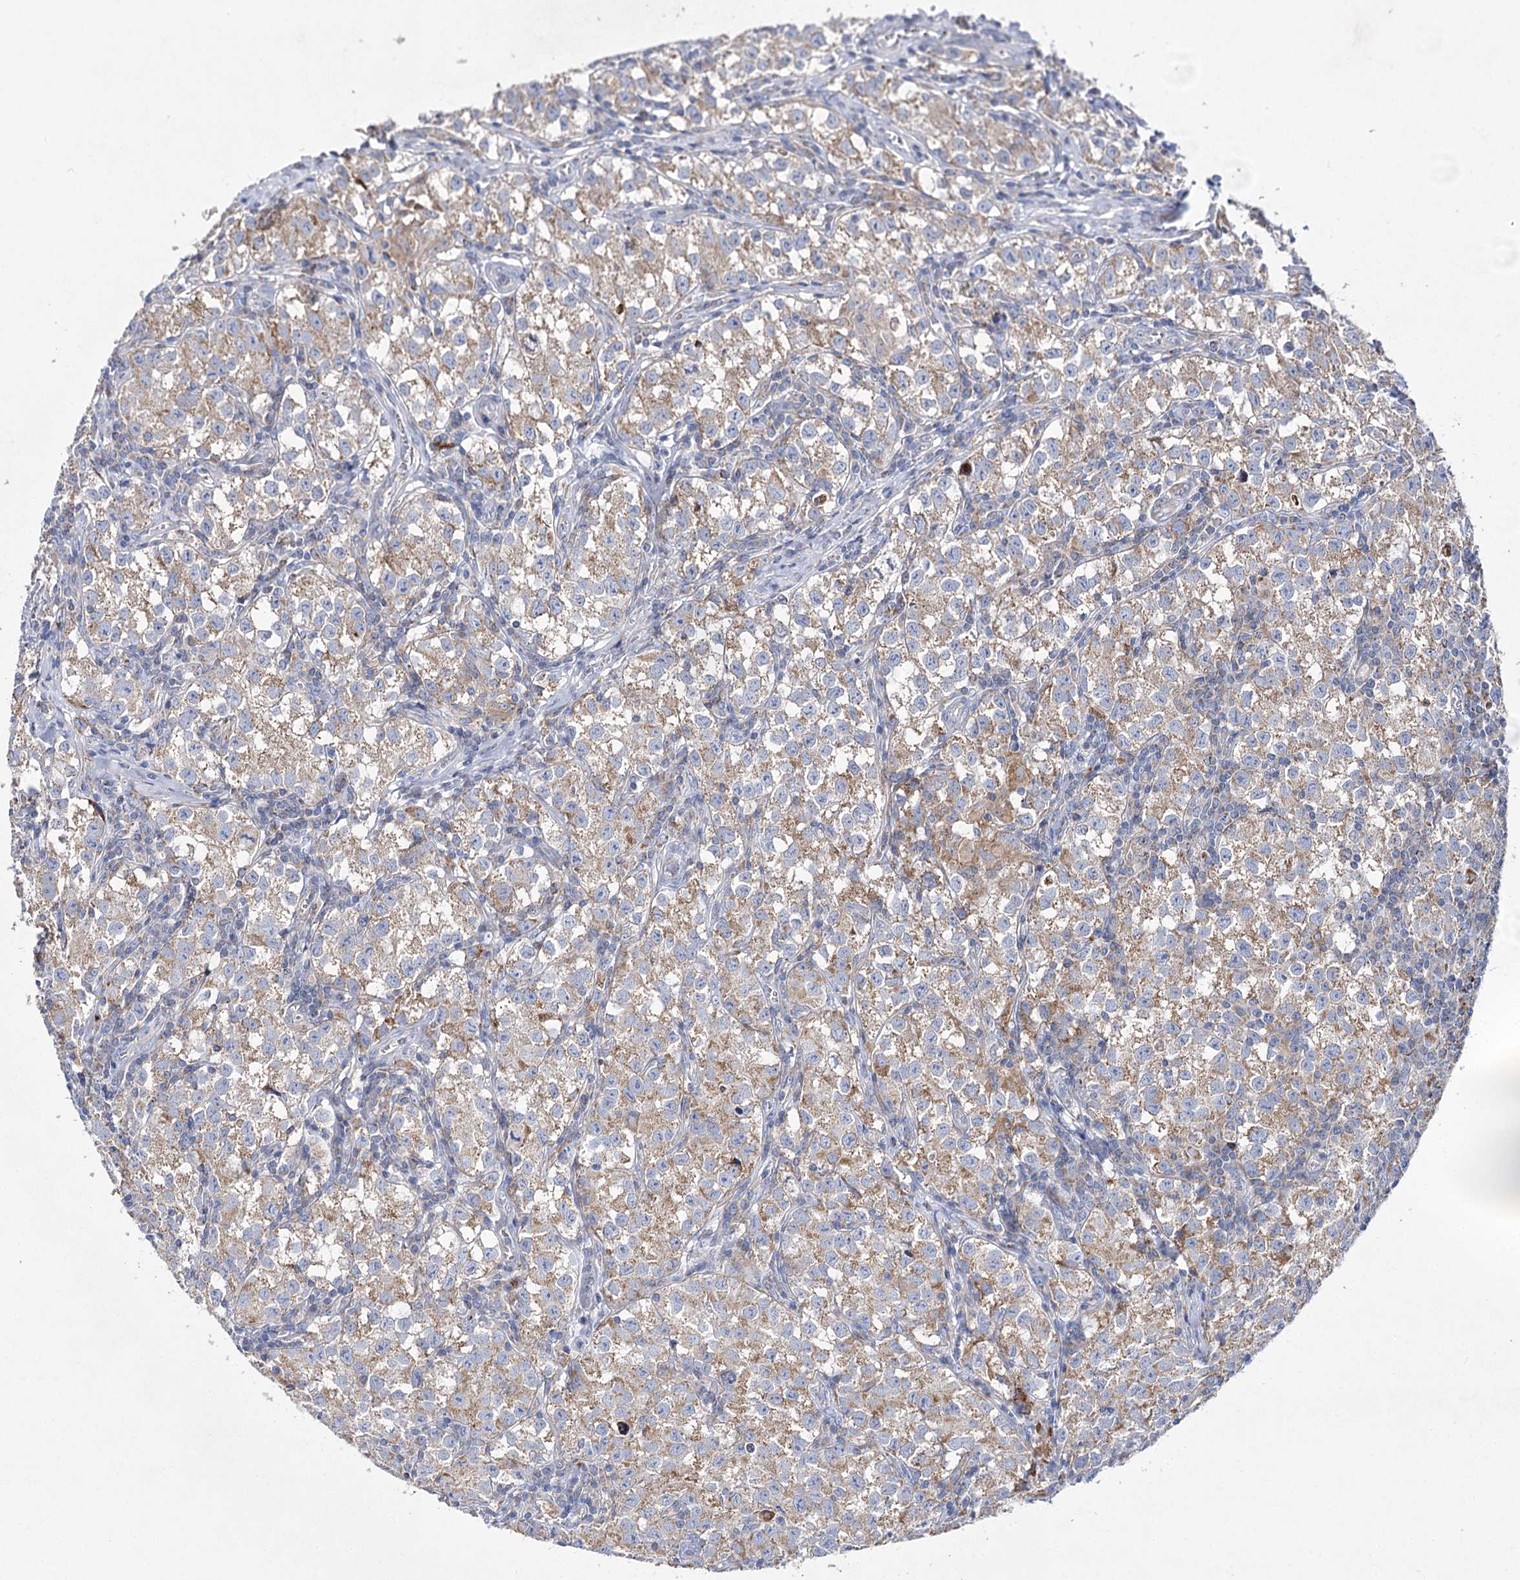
{"staining": {"intensity": "moderate", "quantity": ">75%", "location": "cytoplasmic/membranous"}, "tissue": "testis cancer", "cell_type": "Tumor cells", "image_type": "cancer", "snomed": [{"axis": "morphology", "description": "Seminoma, NOS"}, {"axis": "morphology", "description": "Carcinoma, Embryonal, NOS"}, {"axis": "topography", "description": "Testis"}], "caption": "This is a histology image of immunohistochemistry (IHC) staining of testis seminoma, which shows moderate expression in the cytoplasmic/membranous of tumor cells.", "gene": "COX15", "patient": {"sex": "male", "age": 43}}